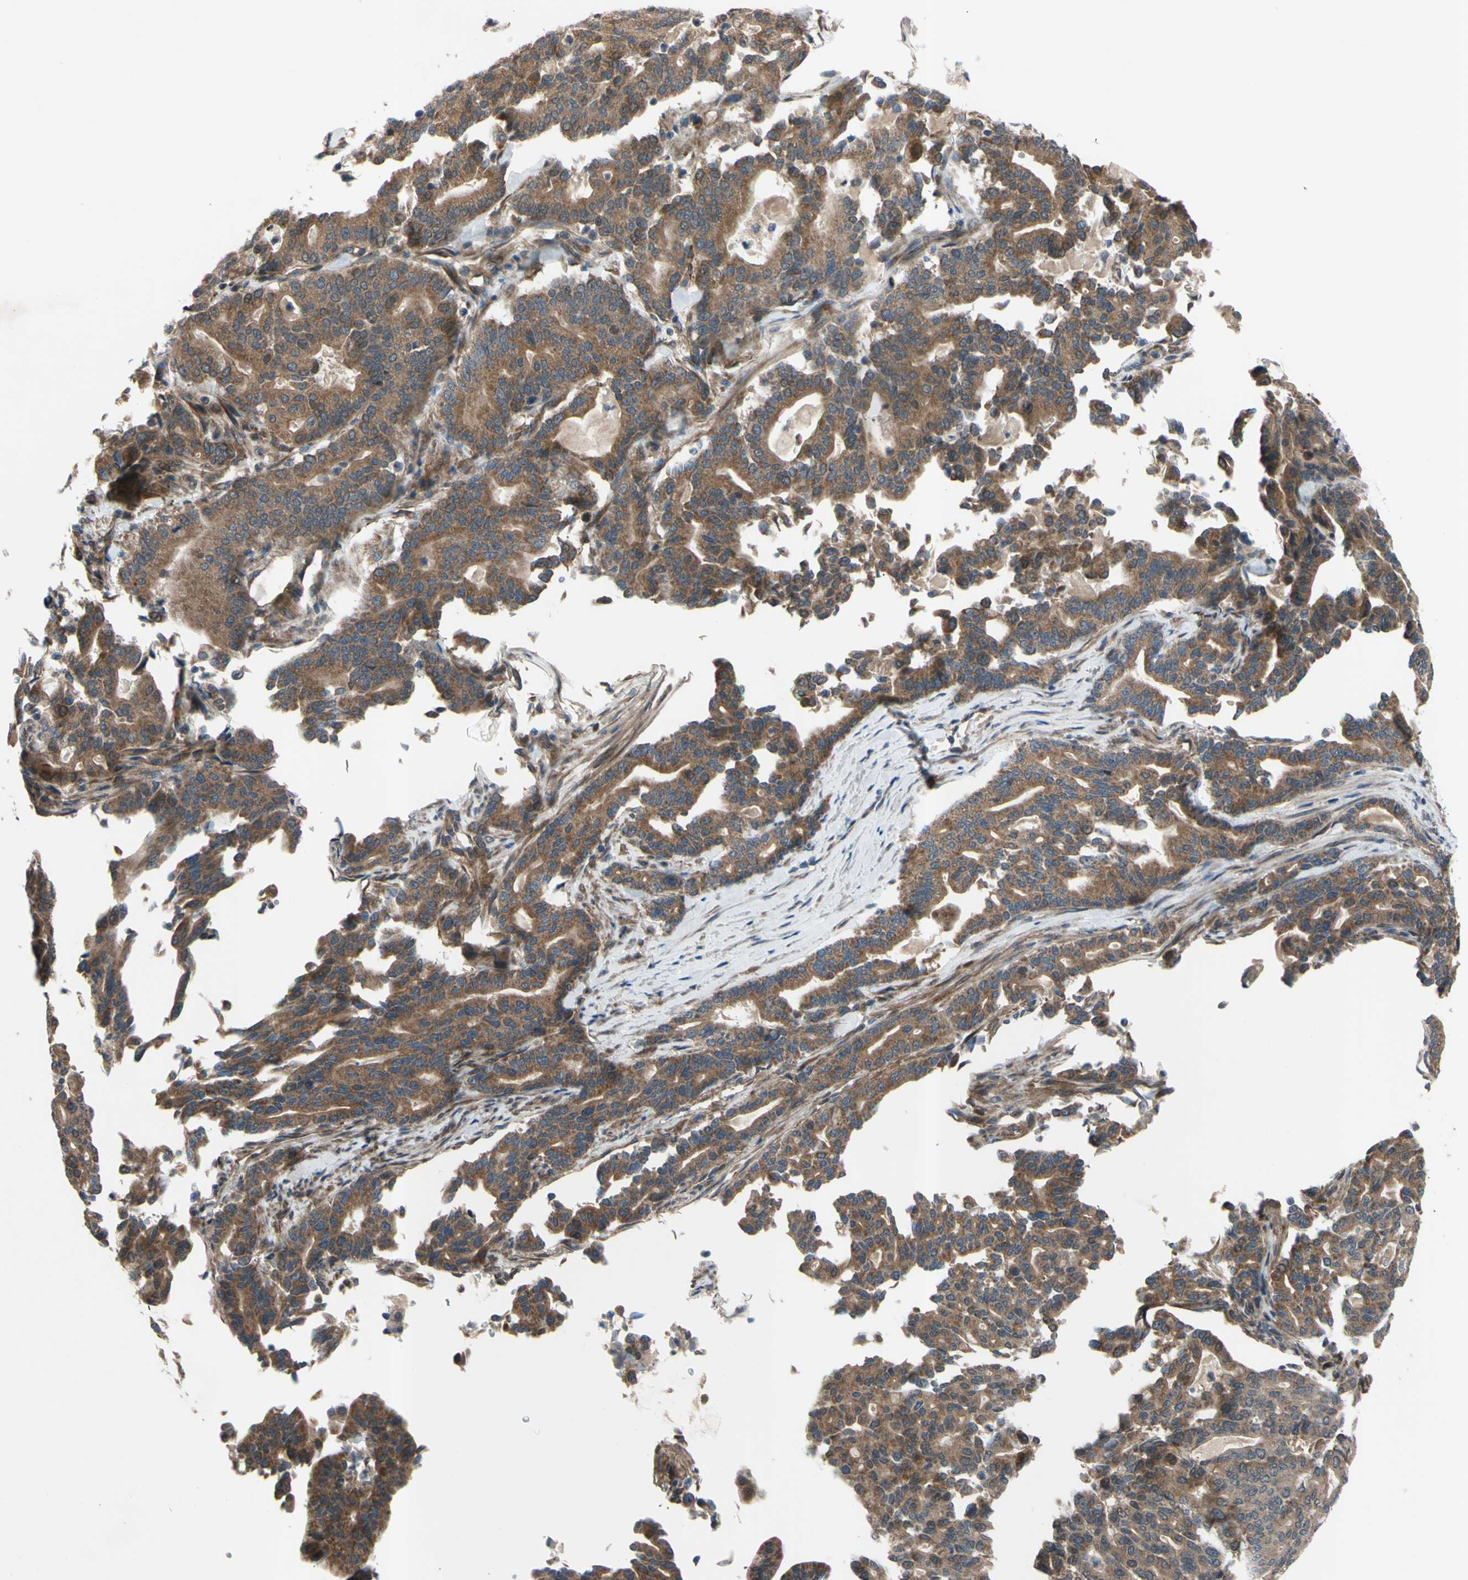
{"staining": {"intensity": "moderate", "quantity": ">75%", "location": "cytoplasmic/membranous"}, "tissue": "pancreatic cancer", "cell_type": "Tumor cells", "image_type": "cancer", "snomed": [{"axis": "morphology", "description": "Adenocarcinoma, NOS"}, {"axis": "topography", "description": "Pancreas"}], "caption": "High-power microscopy captured an IHC image of pancreatic cancer, revealing moderate cytoplasmic/membranous expression in about >75% of tumor cells.", "gene": "SVIL", "patient": {"sex": "male", "age": 63}}